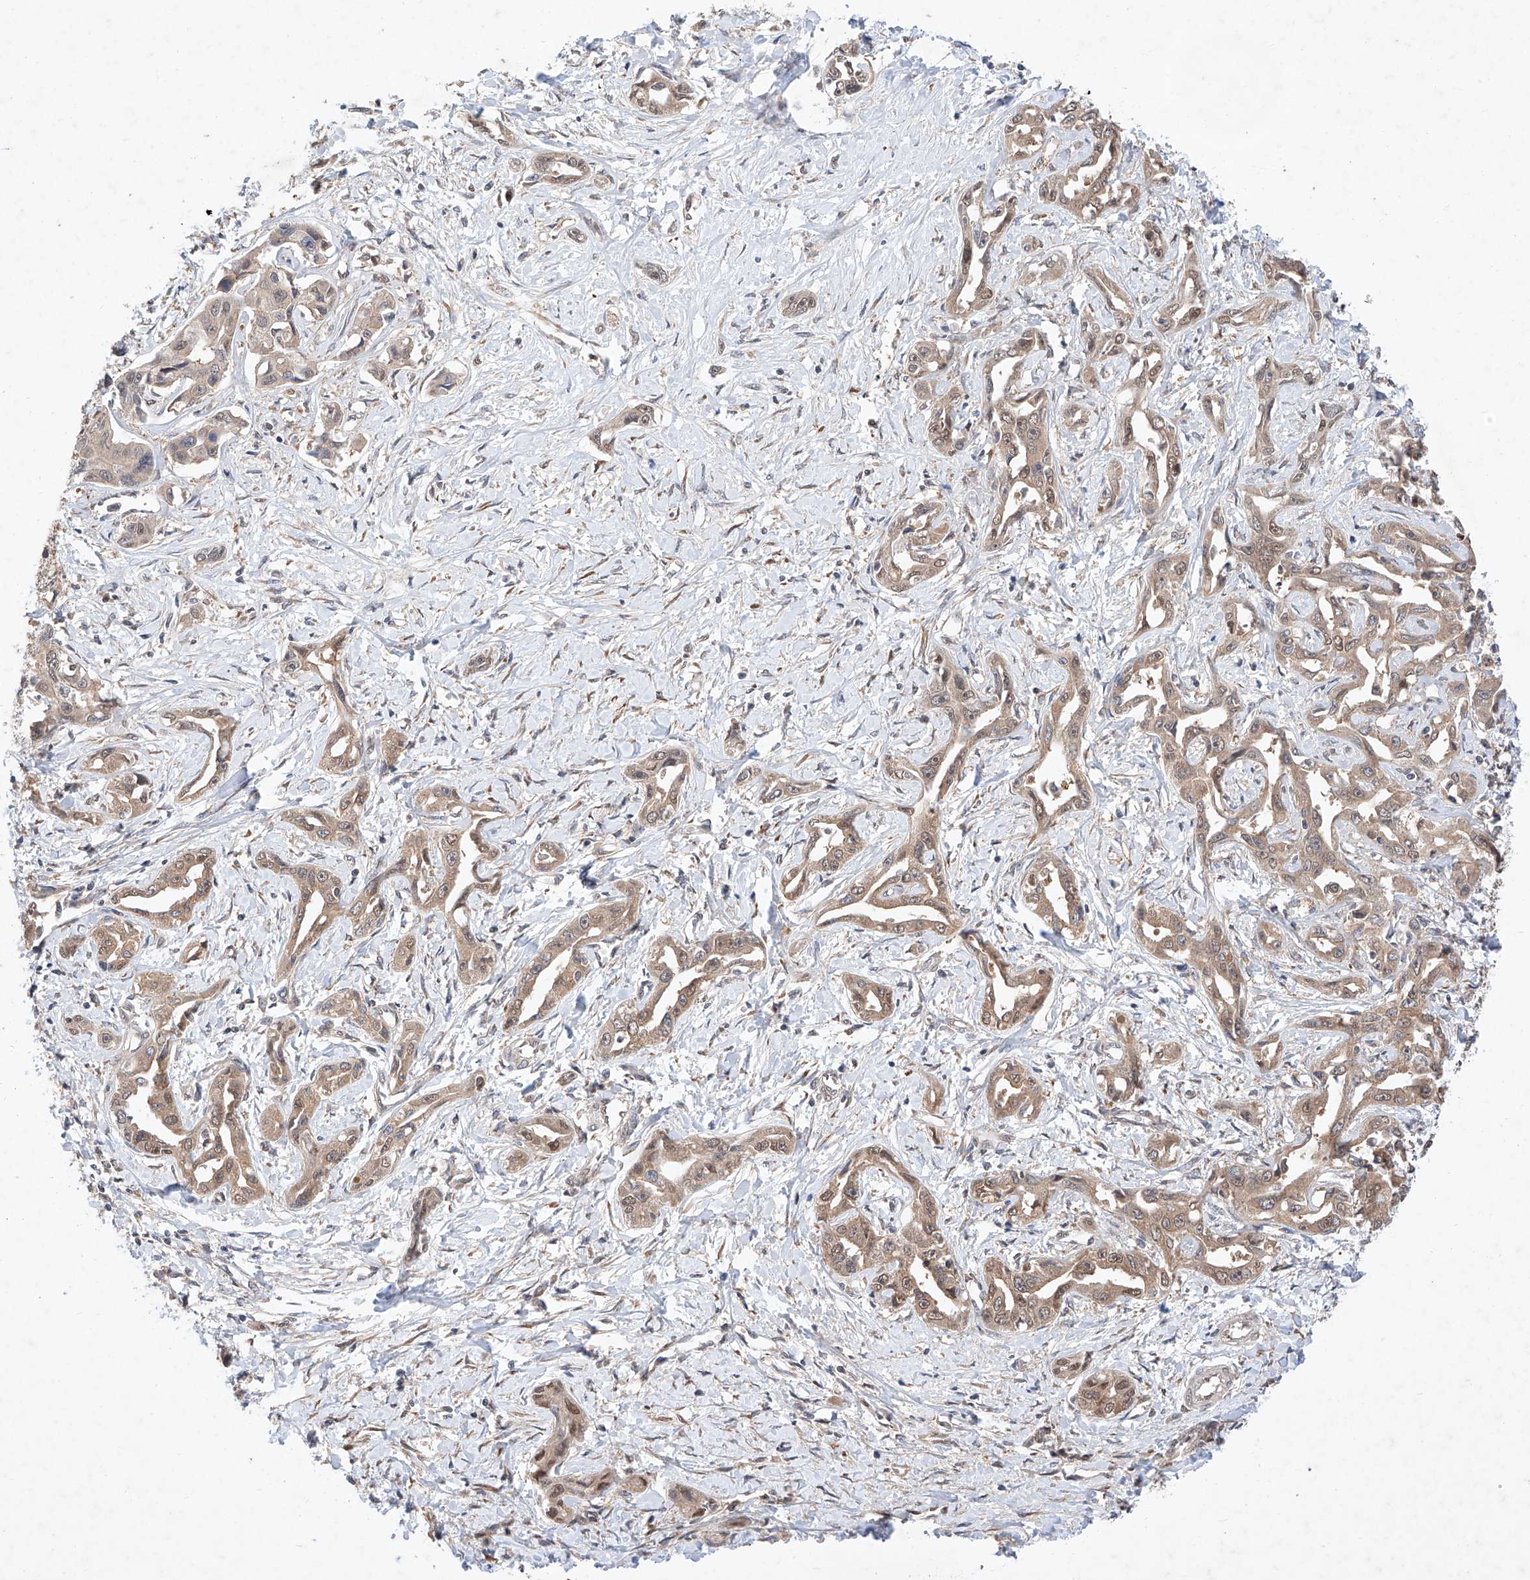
{"staining": {"intensity": "moderate", "quantity": ">75%", "location": "cytoplasmic/membranous,nuclear"}, "tissue": "liver cancer", "cell_type": "Tumor cells", "image_type": "cancer", "snomed": [{"axis": "morphology", "description": "Cholangiocarcinoma"}, {"axis": "topography", "description": "Liver"}], "caption": "Liver cholangiocarcinoma stained with DAB immunohistochemistry (IHC) exhibits medium levels of moderate cytoplasmic/membranous and nuclear expression in about >75% of tumor cells.", "gene": "ZSCAN4", "patient": {"sex": "male", "age": 59}}